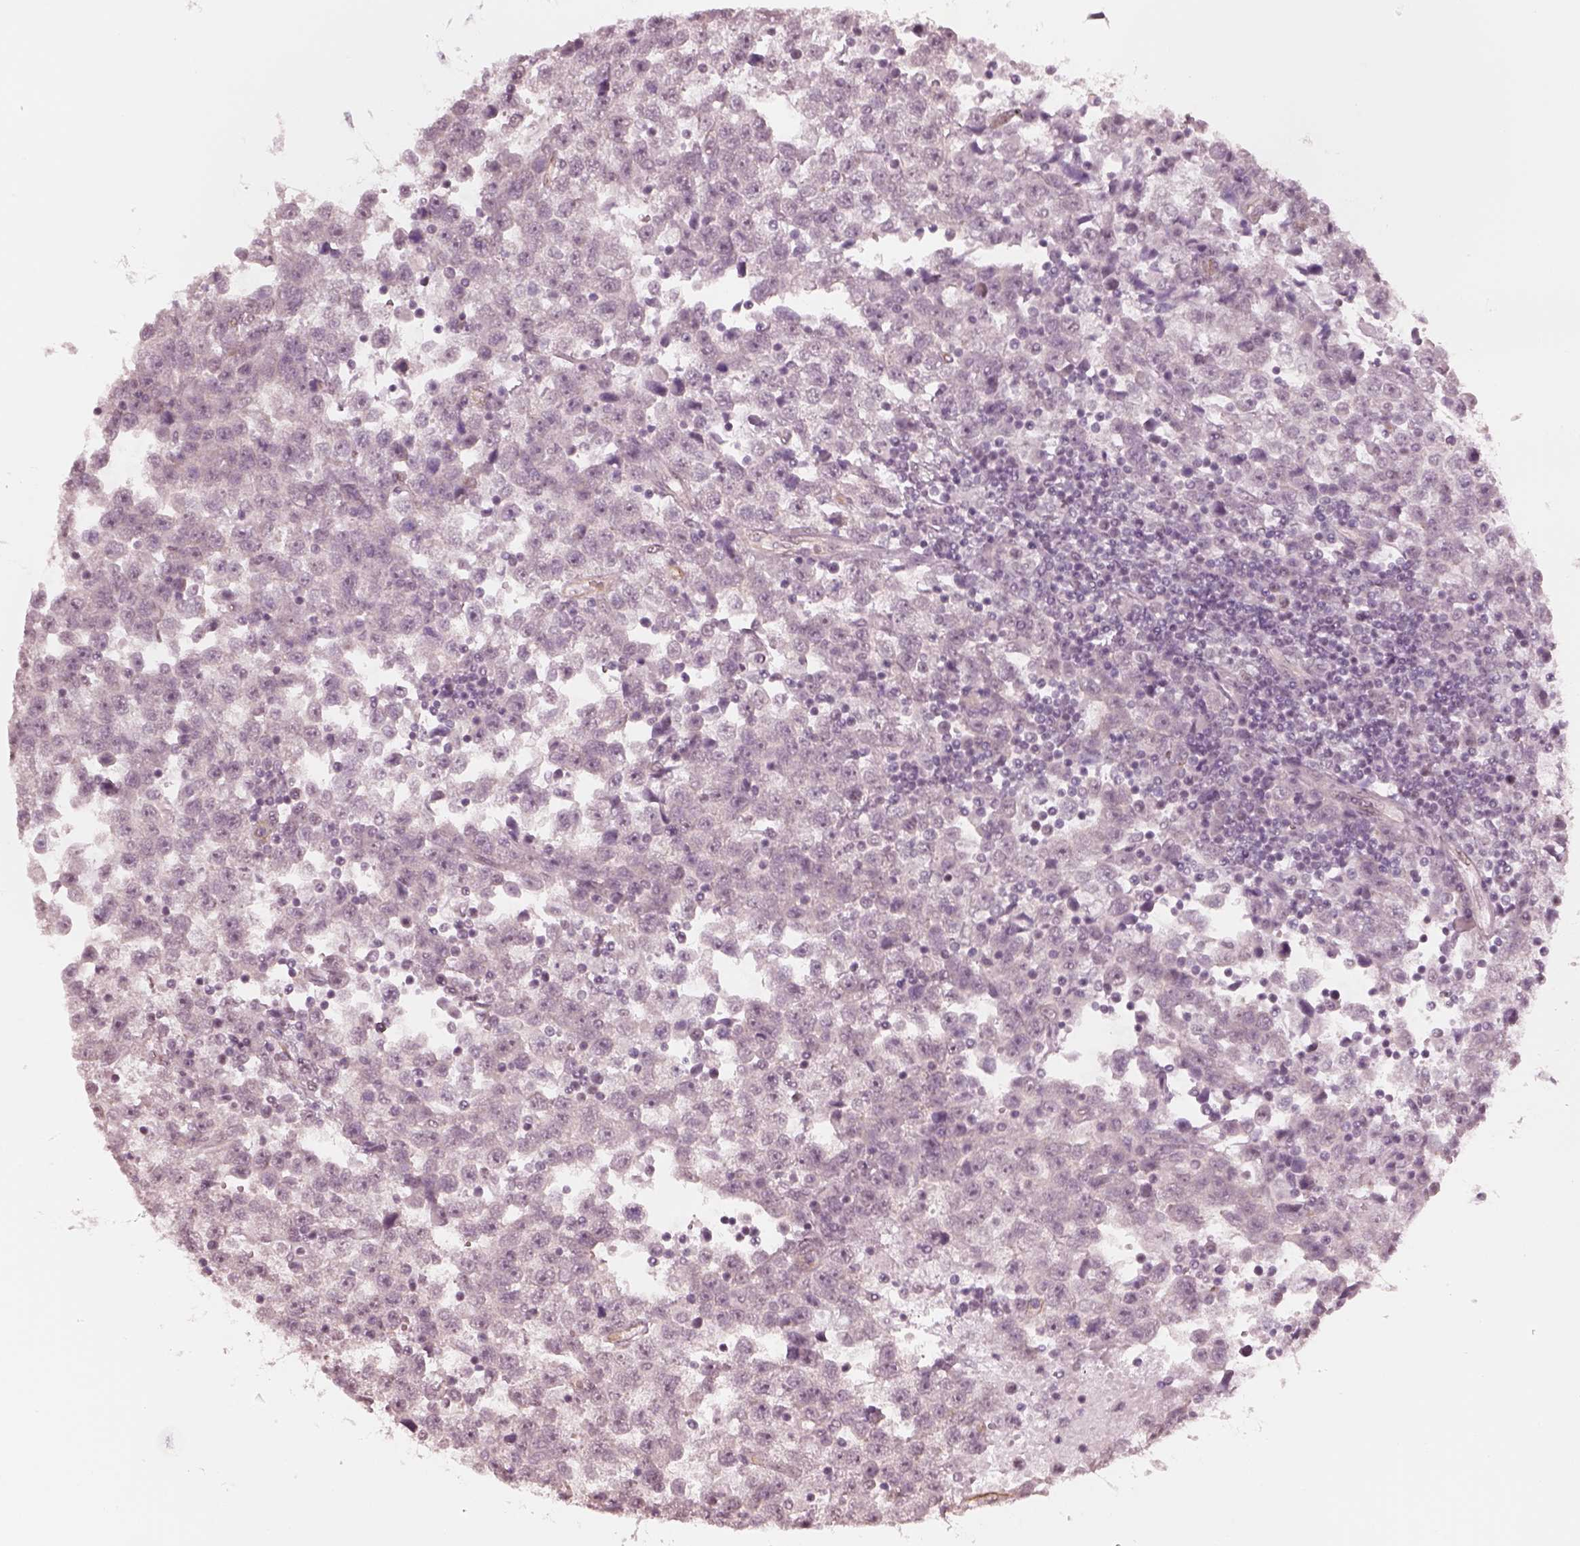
{"staining": {"intensity": "negative", "quantity": "none", "location": "none"}, "tissue": "testis cancer", "cell_type": "Tumor cells", "image_type": "cancer", "snomed": [{"axis": "morphology", "description": "Seminoma, NOS"}, {"axis": "topography", "description": "Testis"}], "caption": "Immunohistochemistry (IHC) micrograph of neoplastic tissue: testis cancer stained with DAB exhibits no significant protein staining in tumor cells.", "gene": "RPGRIP1", "patient": {"sex": "male", "age": 34}}